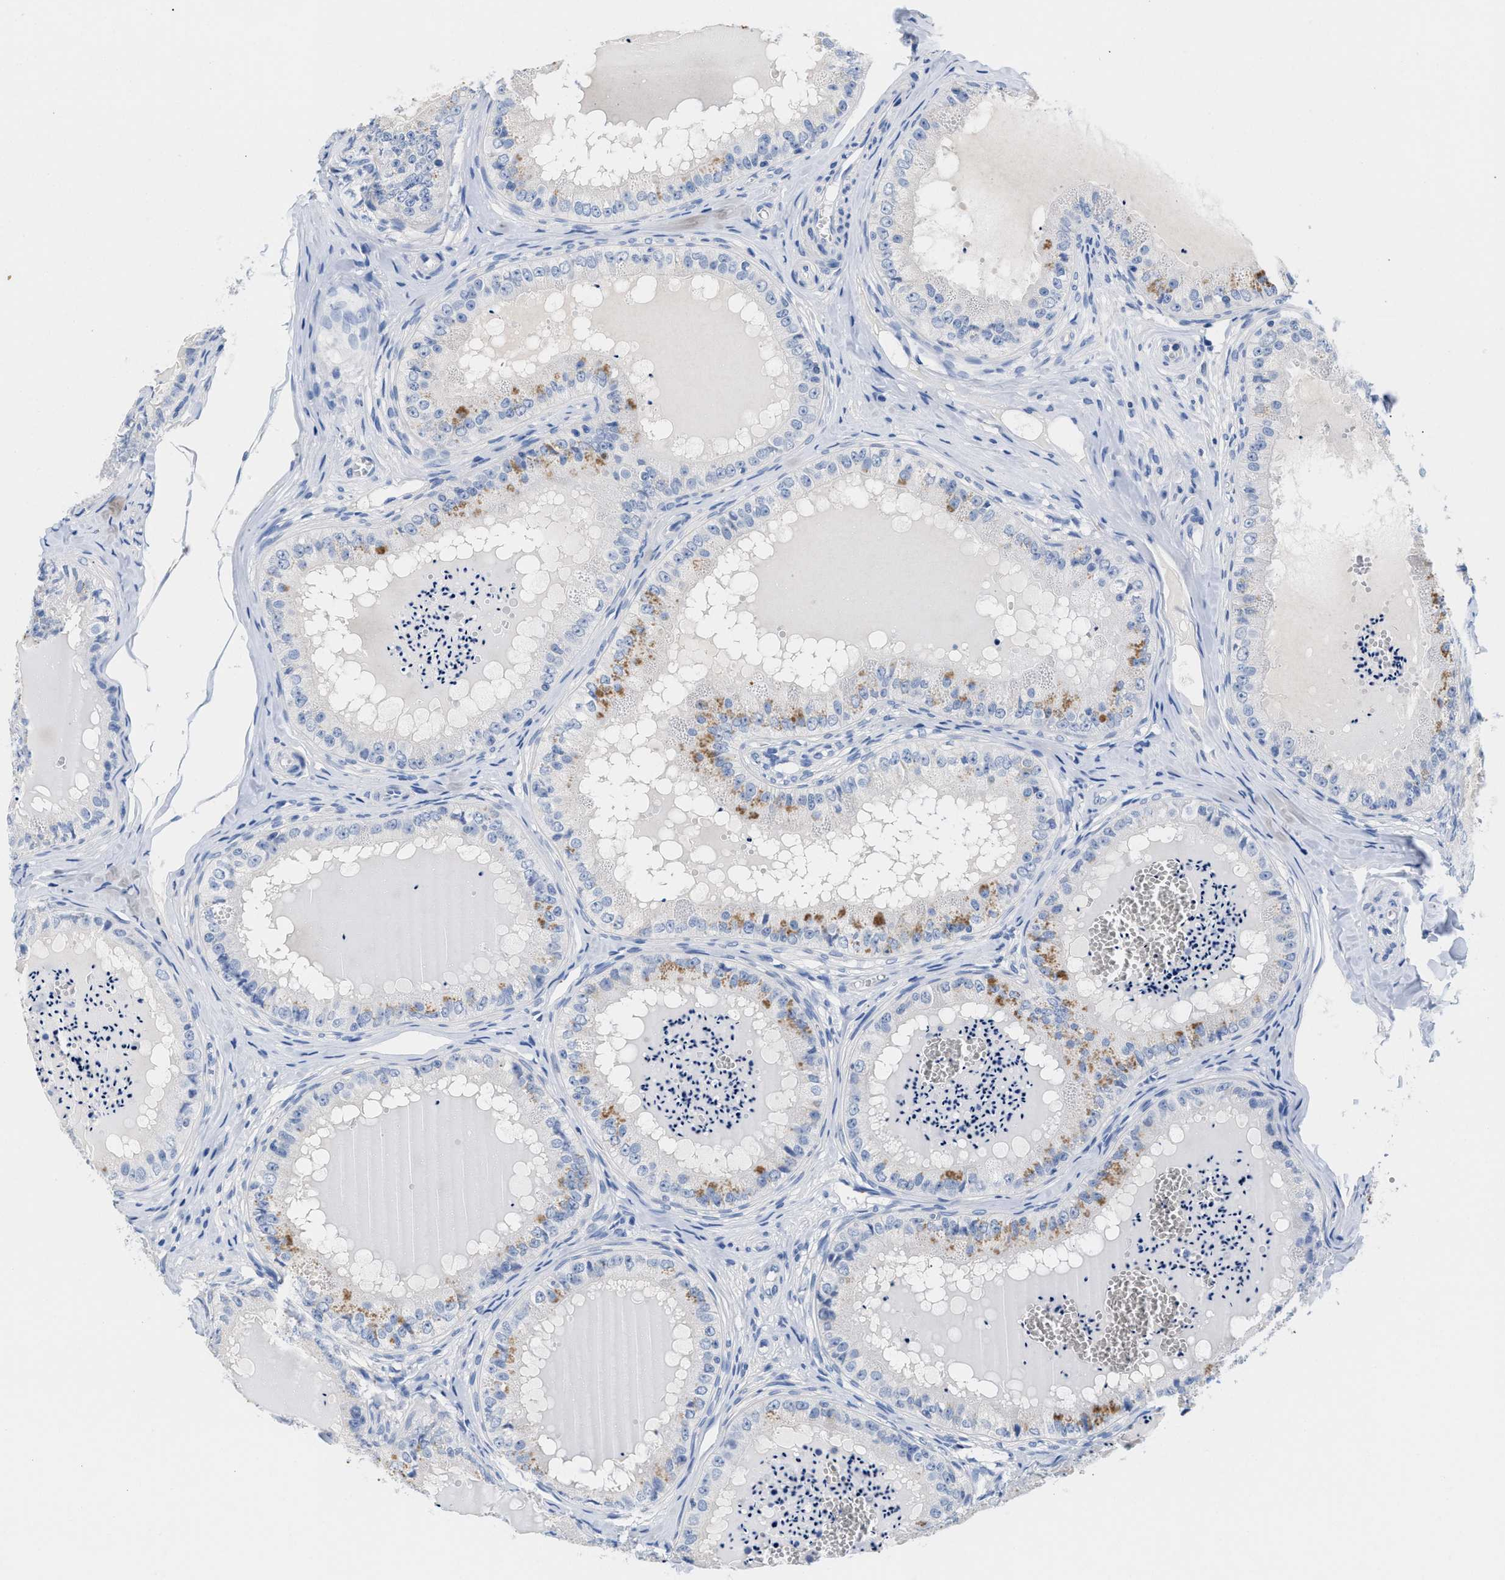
{"staining": {"intensity": "moderate", "quantity": "<25%", "location": "cytoplasmic/membranous"}, "tissue": "epididymis", "cell_type": "Glandular cells", "image_type": "normal", "snomed": [{"axis": "morphology", "description": "Normal tissue, NOS"}, {"axis": "topography", "description": "Epididymis"}], "caption": "High-magnification brightfield microscopy of unremarkable epididymis stained with DAB (3,3'-diaminobenzidine) (brown) and counterstained with hematoxylin (blue). glandular cells exhibit moderate cytoplasmic/membranous expression is present in approximately<25% of cells. (IHC, brightfield microscopy, high magnification).", "gene": "SLFN13", "patient": {"sex": "male", "age": 31}}